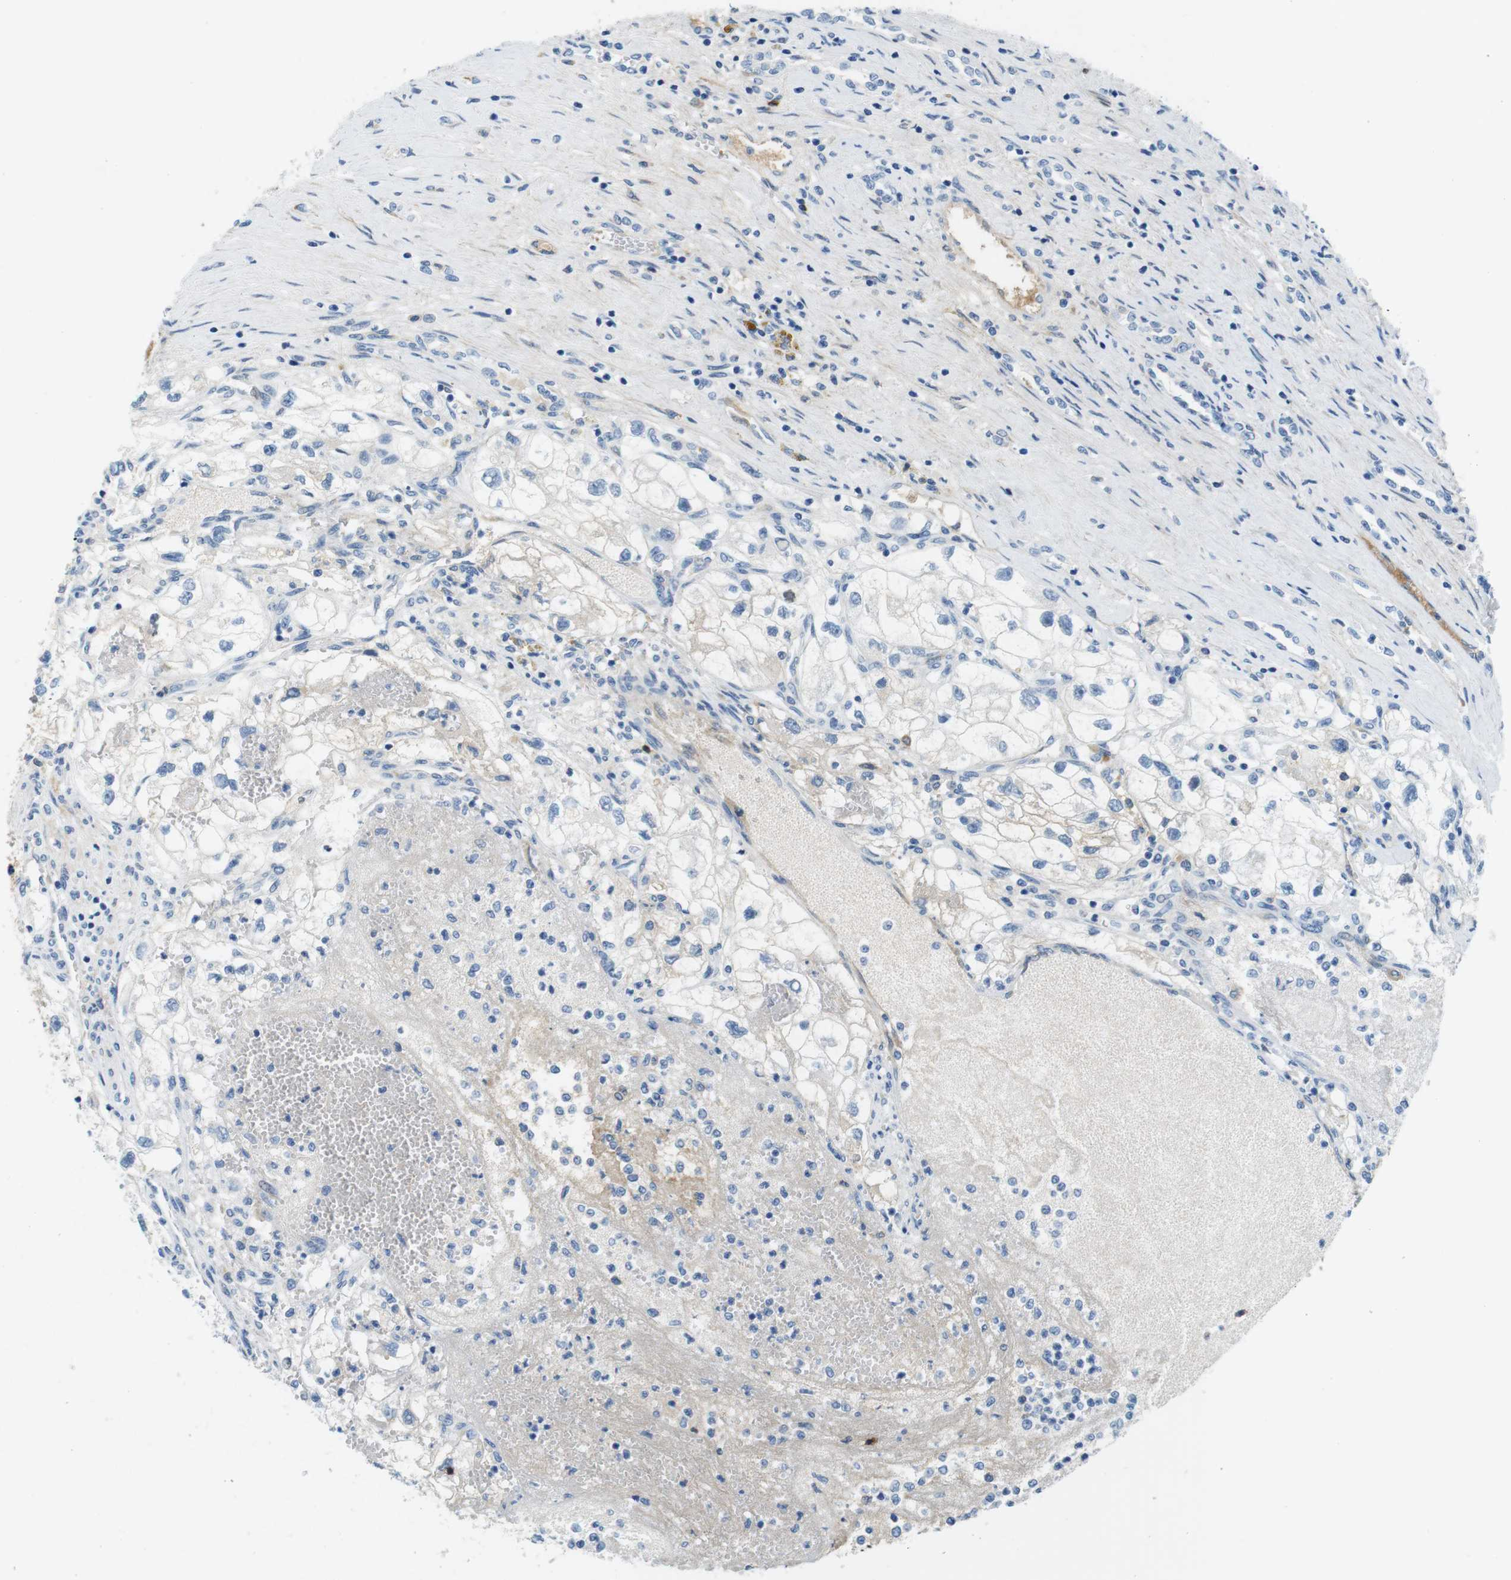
{"staining": {"intensity": "negative", "quantity": "none", "location": "none"}, "tissue": "renal cancer", "cell_type": "Tumor cells", "image_type": "cancer", "snomed": [{"axis": "morphology", "description": "Adenocarcinoma, NOS"}, {"axis": "topography", "description": "Kidney"}], "caption": "High magnification brightfield microscopy of renal cancer stained with DAB (3,3'-diaminobenzidine) (brown) and counterstained with hematoxylin (blue): tumor cells show no significant positivity.", "gene": "IGHD", "patient": {"sex": "female", "age": 70}}